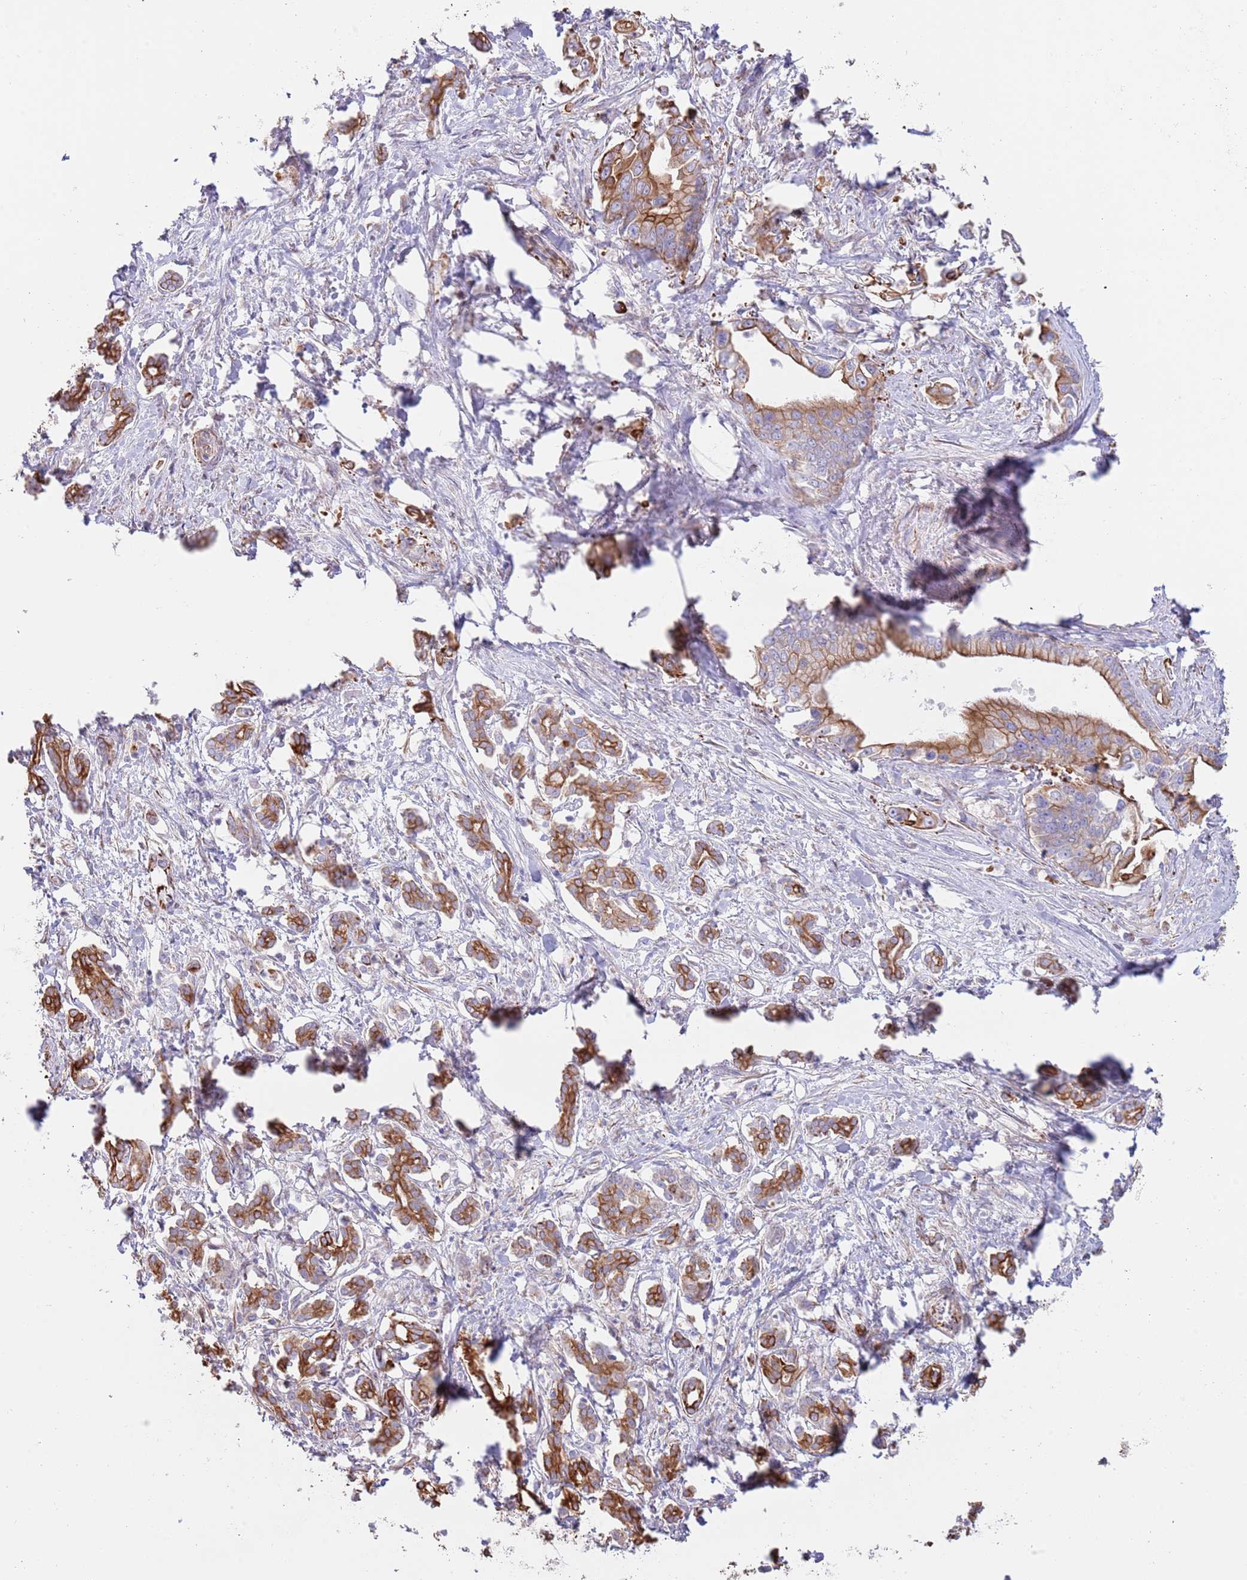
{"staining": {"intensity": "moderate", "quantity": ">75%", "location": "cytoplasmic/membranous"}, "tissue": "pancreatic cancer", "cell_type": "Tumor cells", "image_type": "cancer", "snomed": [{"axis": "morphology", "description": "Adenocarcinoma, NOS"}, {"axis": "topography", "description": "Pancreas"}], "caption": "Protein positivity by immunohistochemistry (IHC) displays moderate cytoplasmic/membranous expression in approximately >75% of tumor cells in adenocarcinoma (pancreatic). The staining was performed using DAB (3,3'-diaminobenzidine) to visualize the protein expression in brown, while the nuclei were stained in blue with hematoxylin (Magnification: 20x).", "gene": "MOGAT1", "patient": {"sex": "male", "age": 61}}